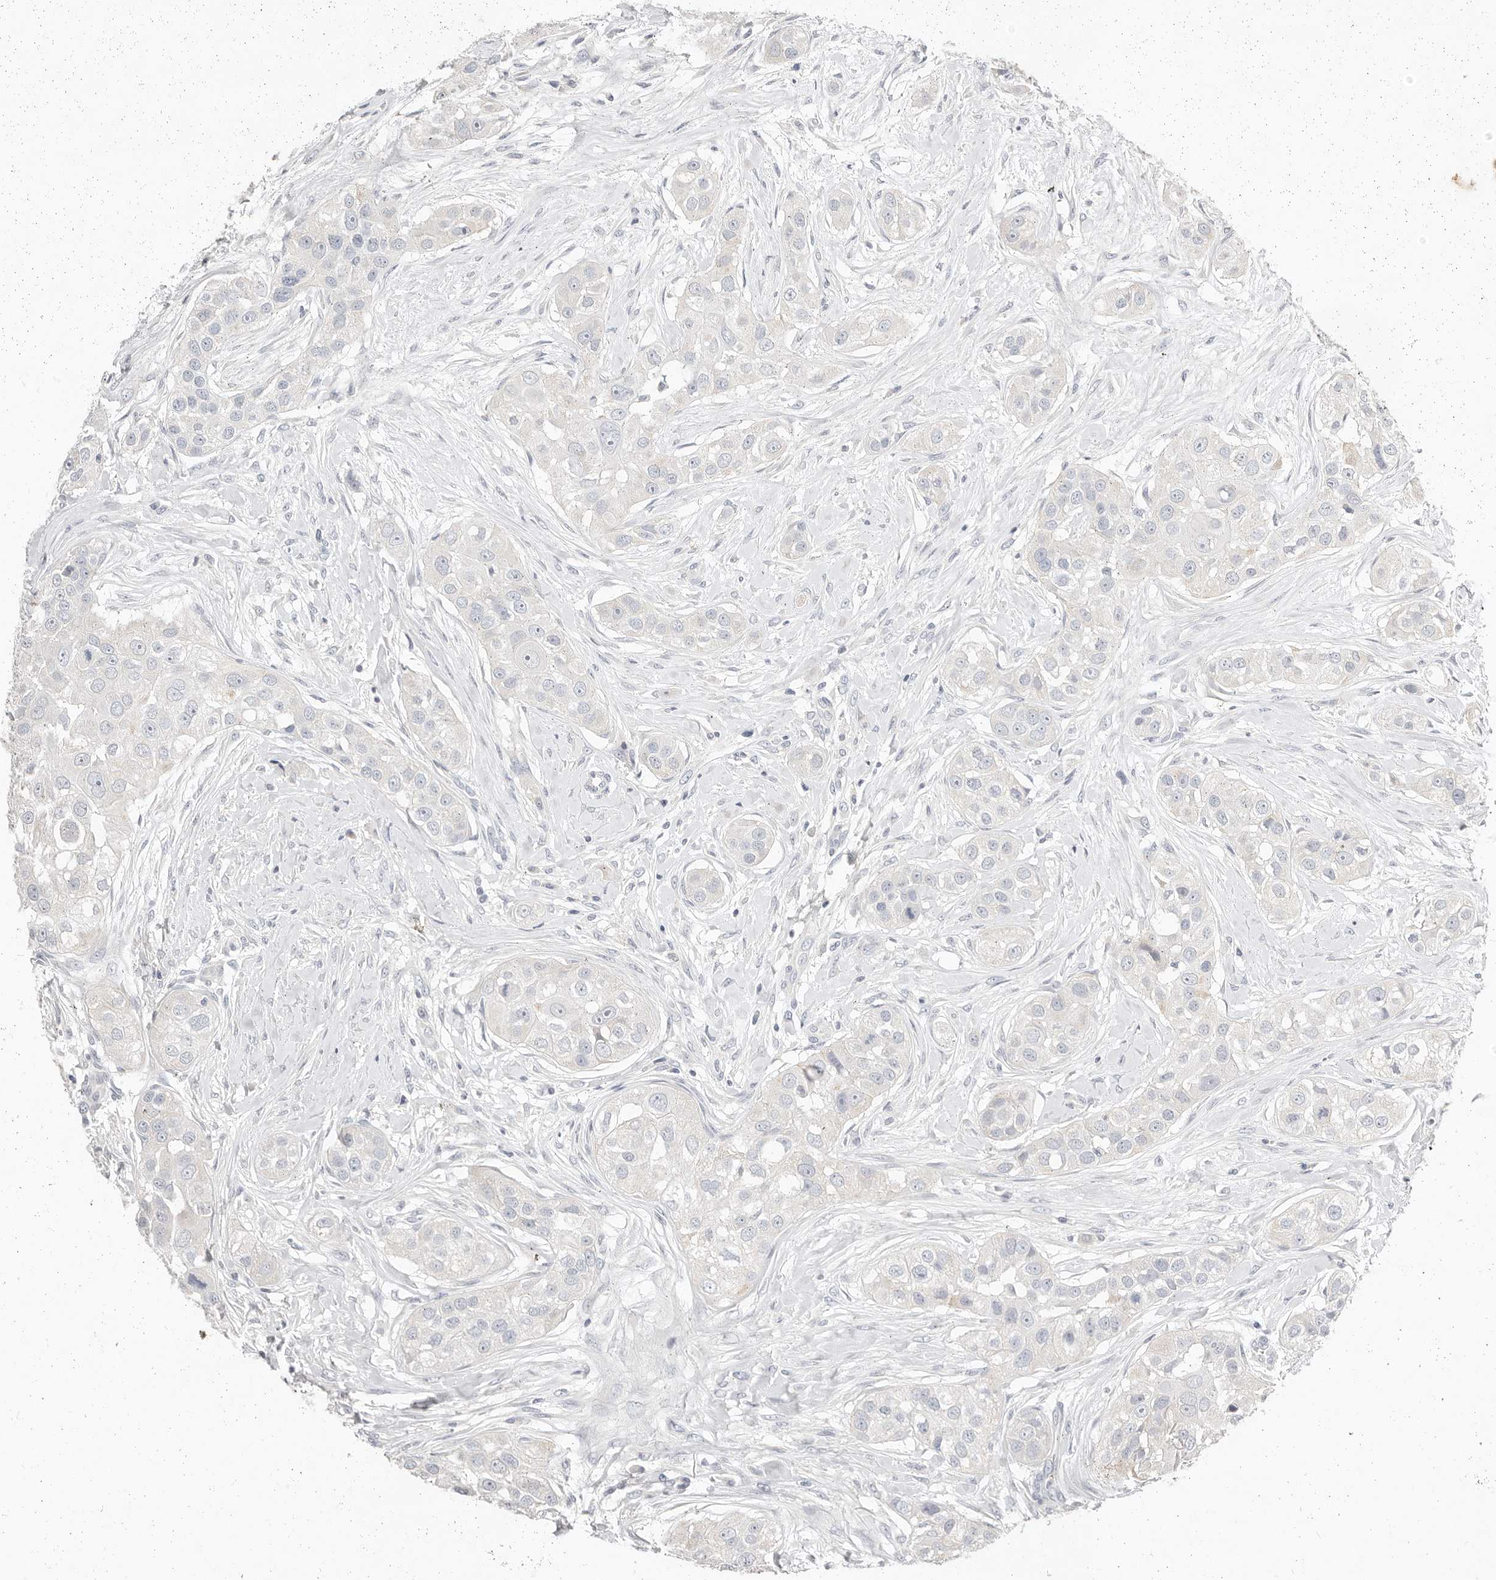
{"staining": {"intensity": "negative", "quantity": "none", "location": "none"}, "tissue": "head and neck cancer", "cell_type": "Tumor cells", "image_type": "cancer", "snomed": [{"axis": "morphology", "description": "Normal tissue, NOS"}, {"axis": "morphology", "description": "Squamous cell carcinoma, NOS"}, {"axis": "topography", "description": "Skeletal muscle"}, {"axis": "topography", "description": "Head-Neck"}], "caption": "Tumor cells are negative for brown protein staining in head and neck cancer.", "gene": "TMEM63B", "patient": {"sex": "male", "age": 51}}